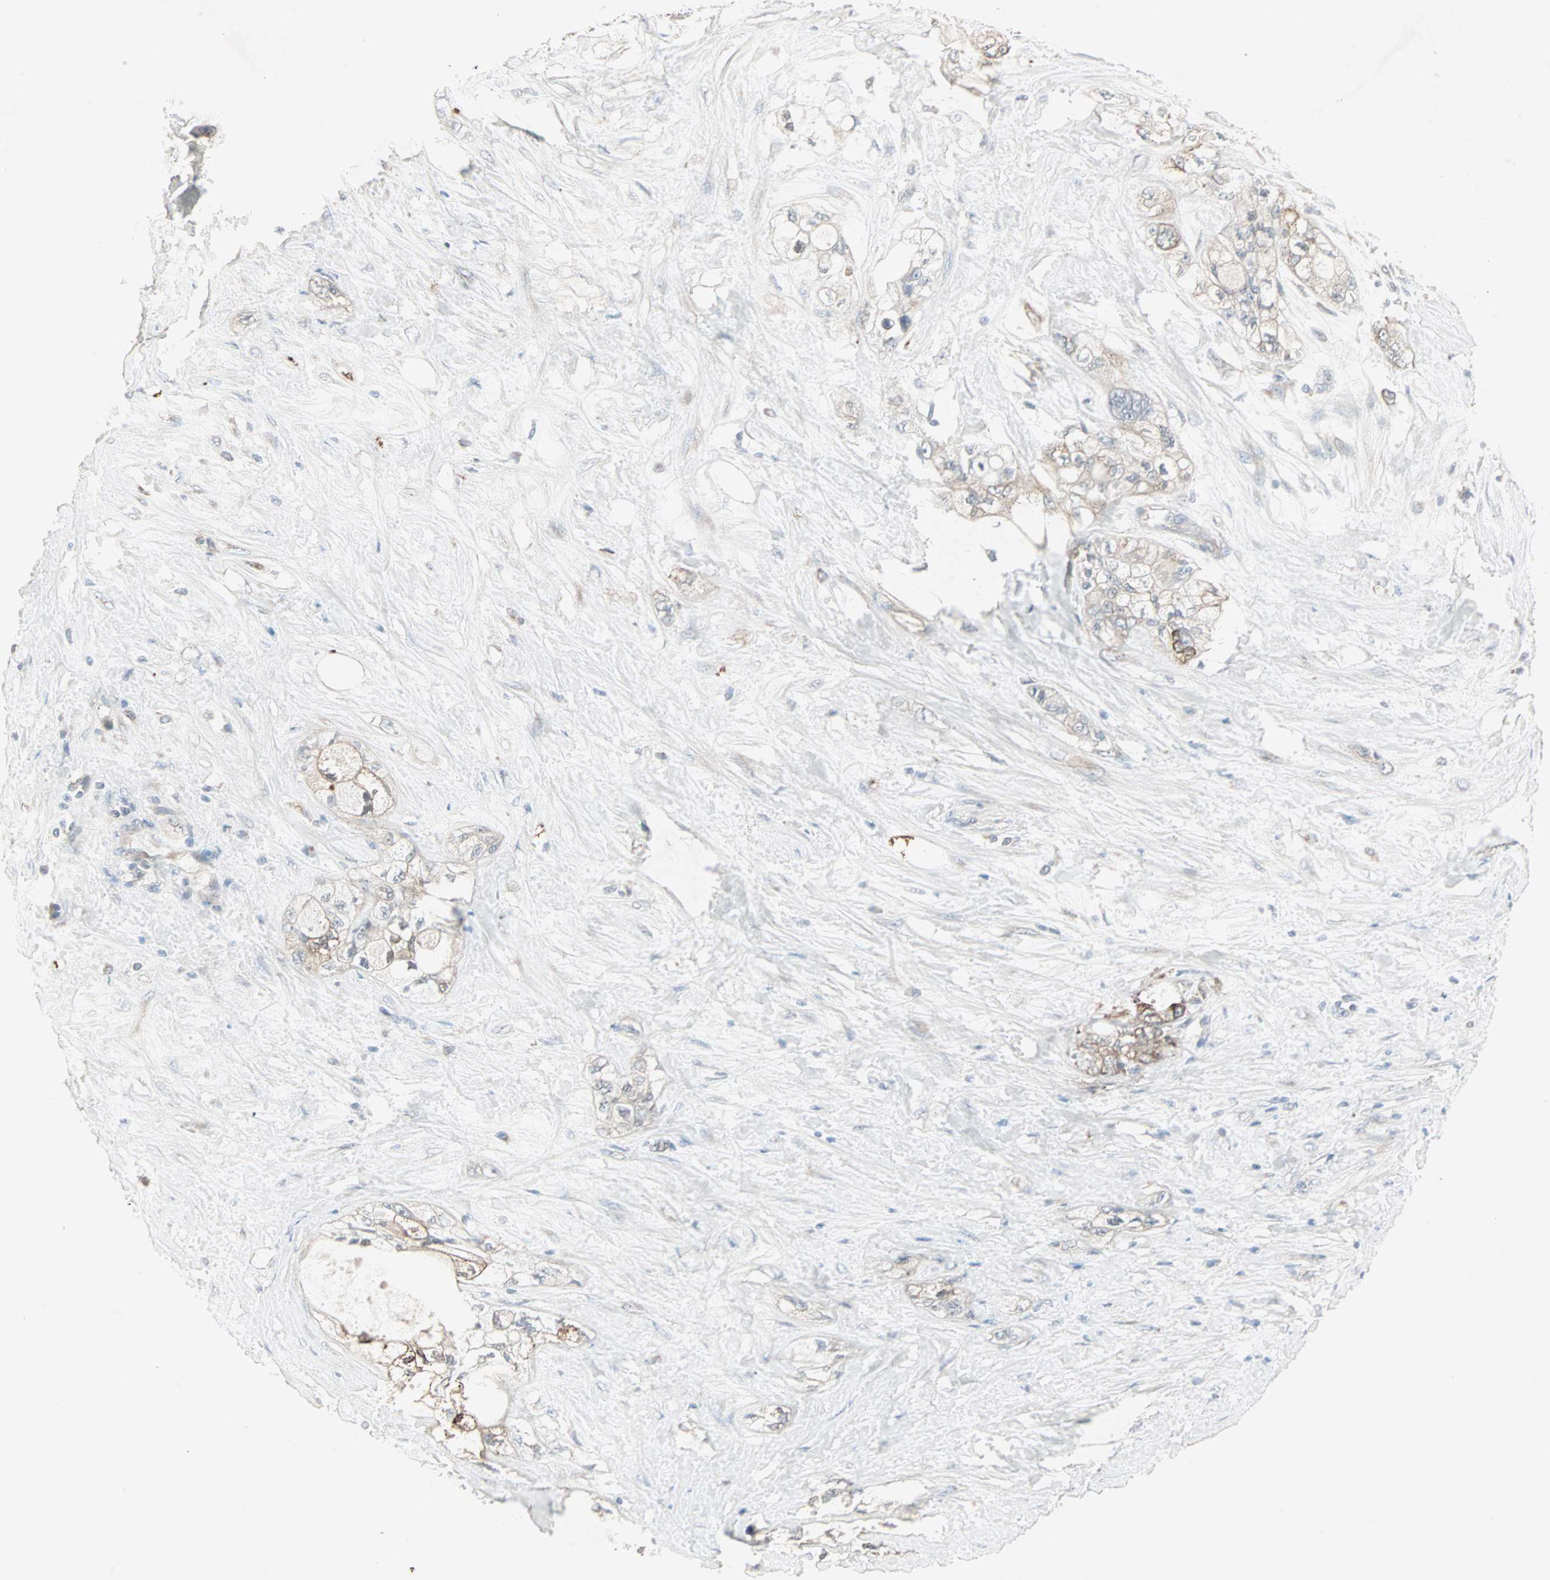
{"staining": {"intensity": "weak", "quantity": "<25%", "location": "cytoplasmic/membranous"}, "tissue": "pancreatic cancer", "cell_type": "Tumor cells", "image_type": "cancer", "snomed": [{"axis": "morphology", "description": "Adenocarcinoma, NOS"}, {"axis": "topography", "description": "Pancreas"}], "caption": "Immunohistochemical staining of human pancreatic cancer displays no significant staining in tumor cells. The staining was performed using DAB (3,3'-diaminobenzidine) to visualize the protein expression in brown, while the nuclei were stained in blue with hematoxylin (Magnification: 20x).", "gene": "JMJD7-PLA2G4B", "patient": {"sex": "male", "age": 70}}